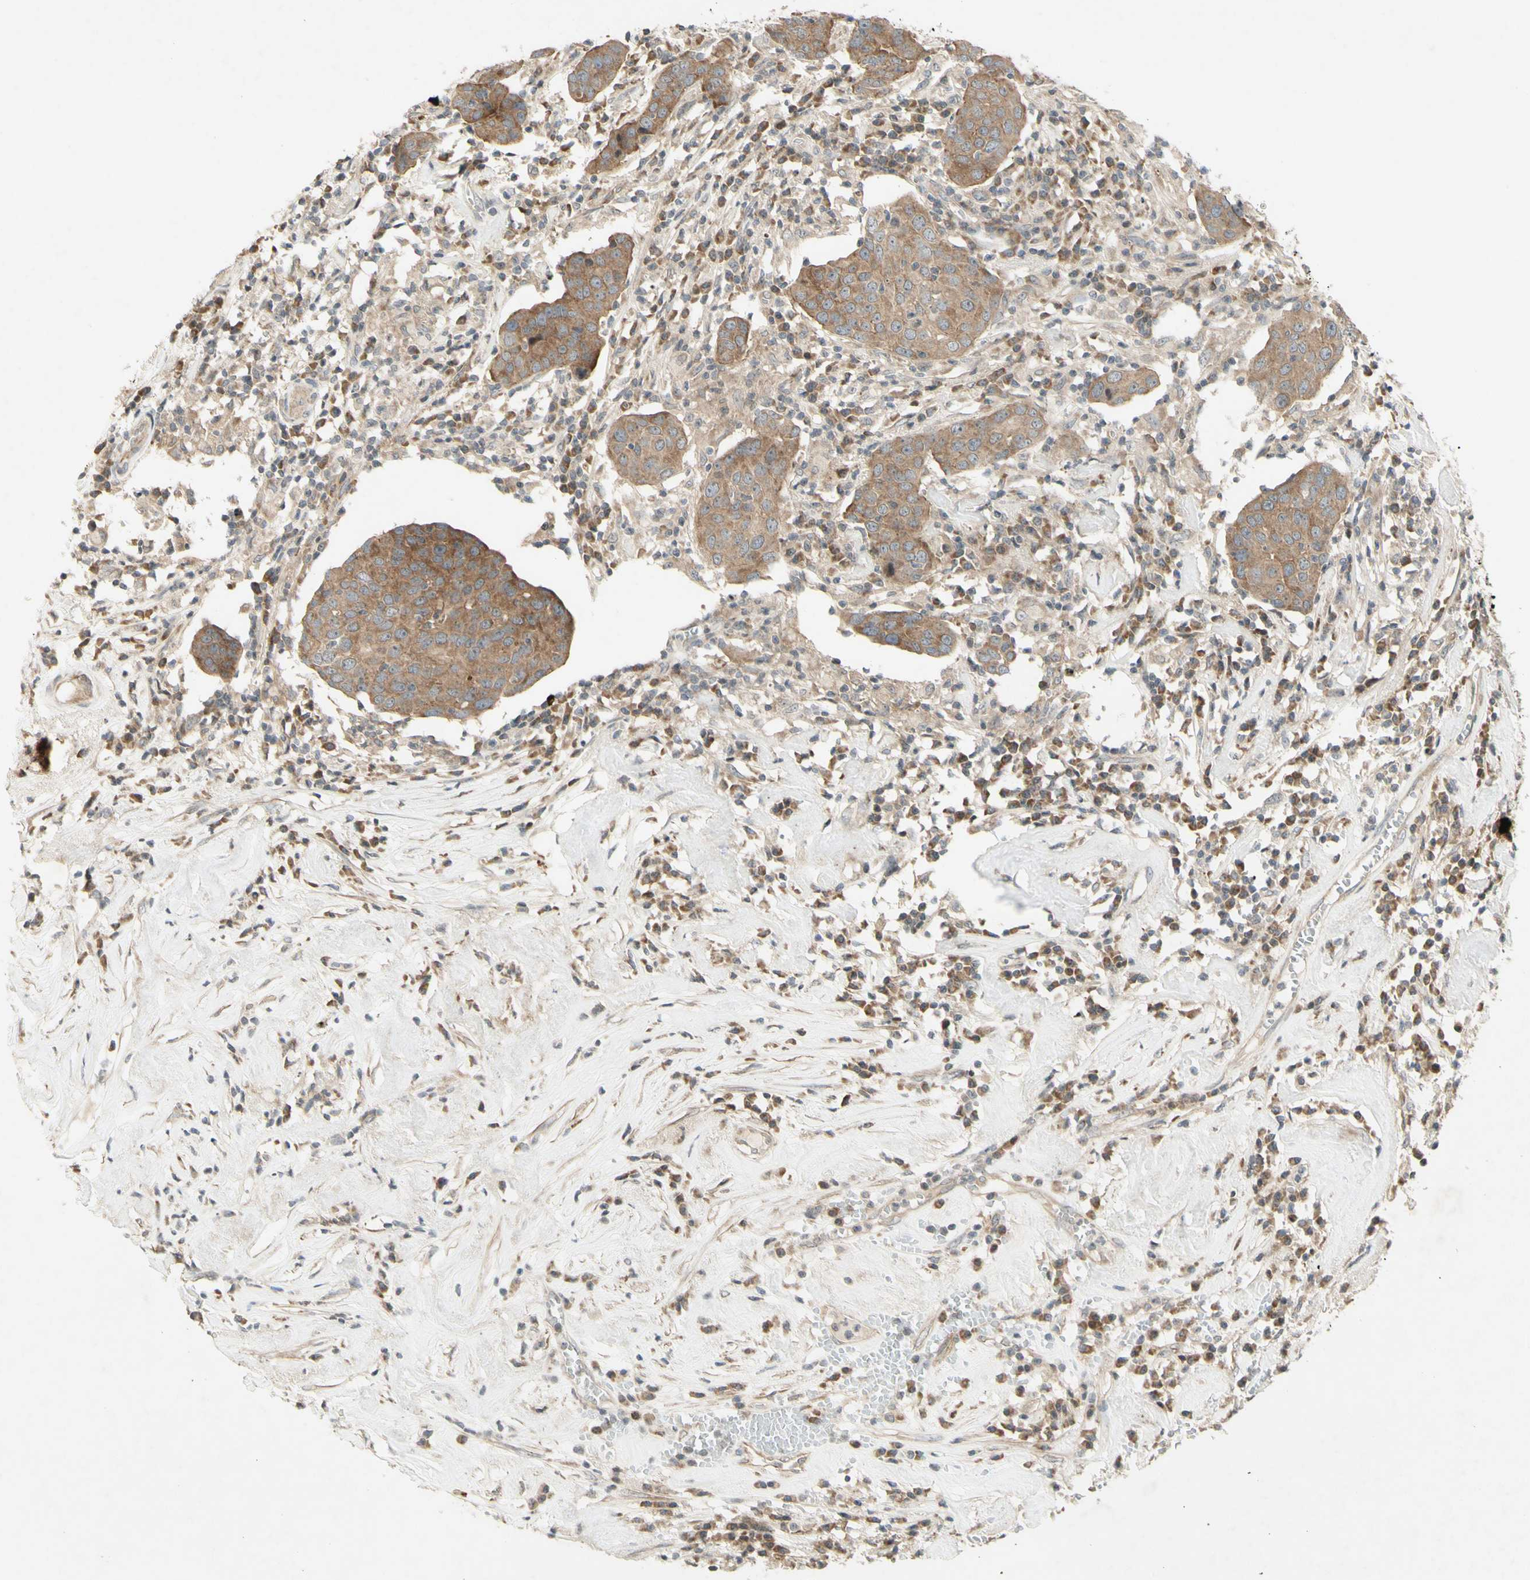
{"staining": {"intensity": "moderate", "quantity": "25%-75%", "location": "cytoplasmic/membranous"}, "tissue": "head and neck cancer", "cell_type": "Tumor cells", "image_type": "cancer", "snomed": [{"axis": "morphology", "description": "Adenocarcinoma, NOS"}, {"axis": "topography", "description": "Salivary gland"}, {"axis": "topography", "description": "Head-Neck"}], "caption": "Immunohistochemistry of head and neck cancer (adenocarcinoma) exhibits medium levels of moderate cytoplasmic/membranous staining in approximately 25%-75% of tumor cells.", "gene": "ETF1", "patient": {"sex": "female", "age": 65}}